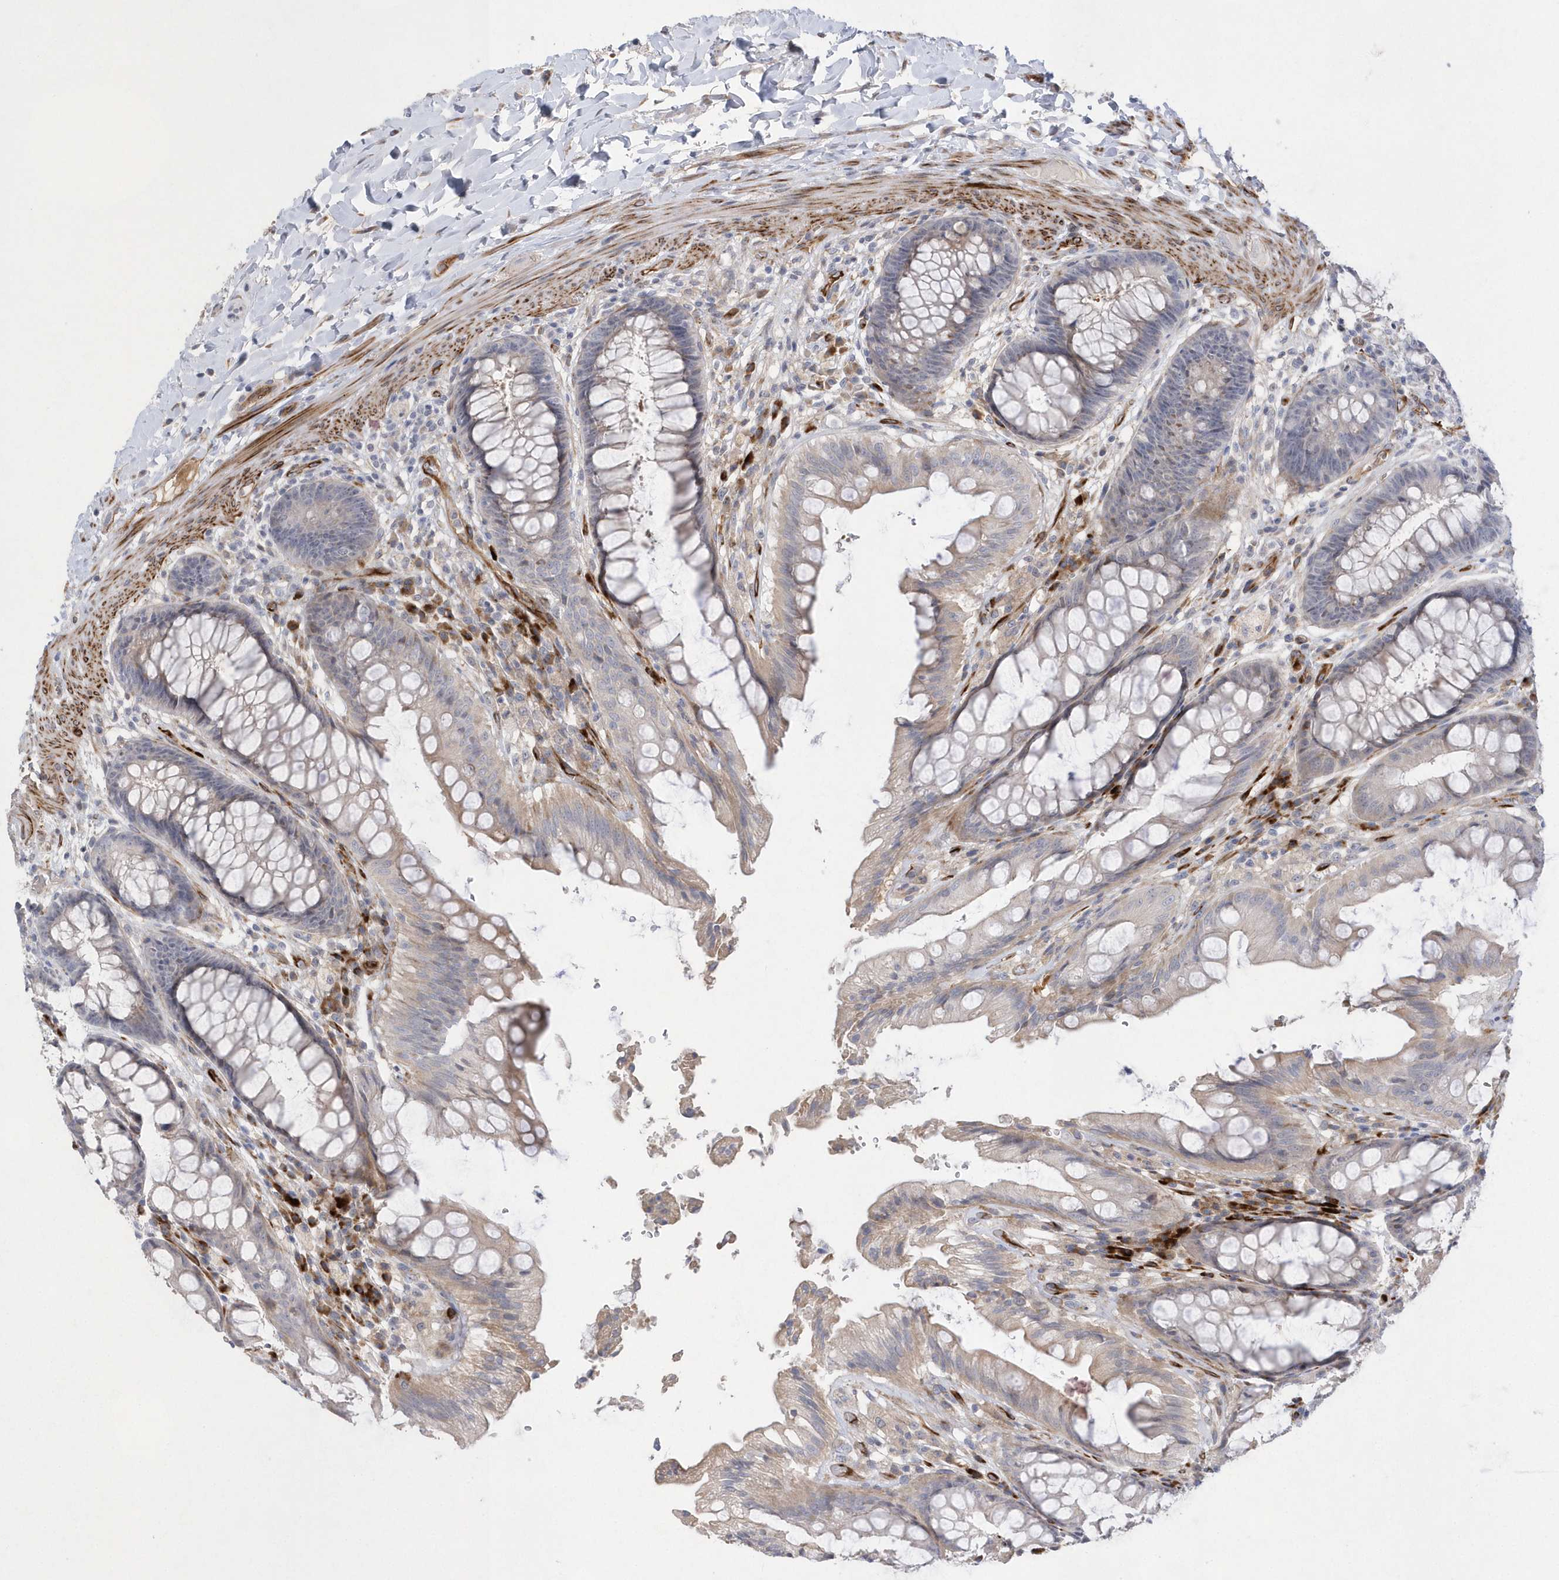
{"staining": {"intensity": "weak", "quantity": "<25%", "location": "cytoplasmic/membranous"}, "tissue": "rectum", "cell_type": "Glandular cells", "image_type": "normal", "snomed": [{"axis": "morphology", "description": "Normal tissue, NOS"}, {"axis": "topography", "description": "Rectum"}], "caption": "This is an immunohistochemistry (IHC) micrograph of normal human rectum. There is no expression in glandular cells.", "gene": "TMEM132B", "patient": {"sex": "female", "age": 46}}